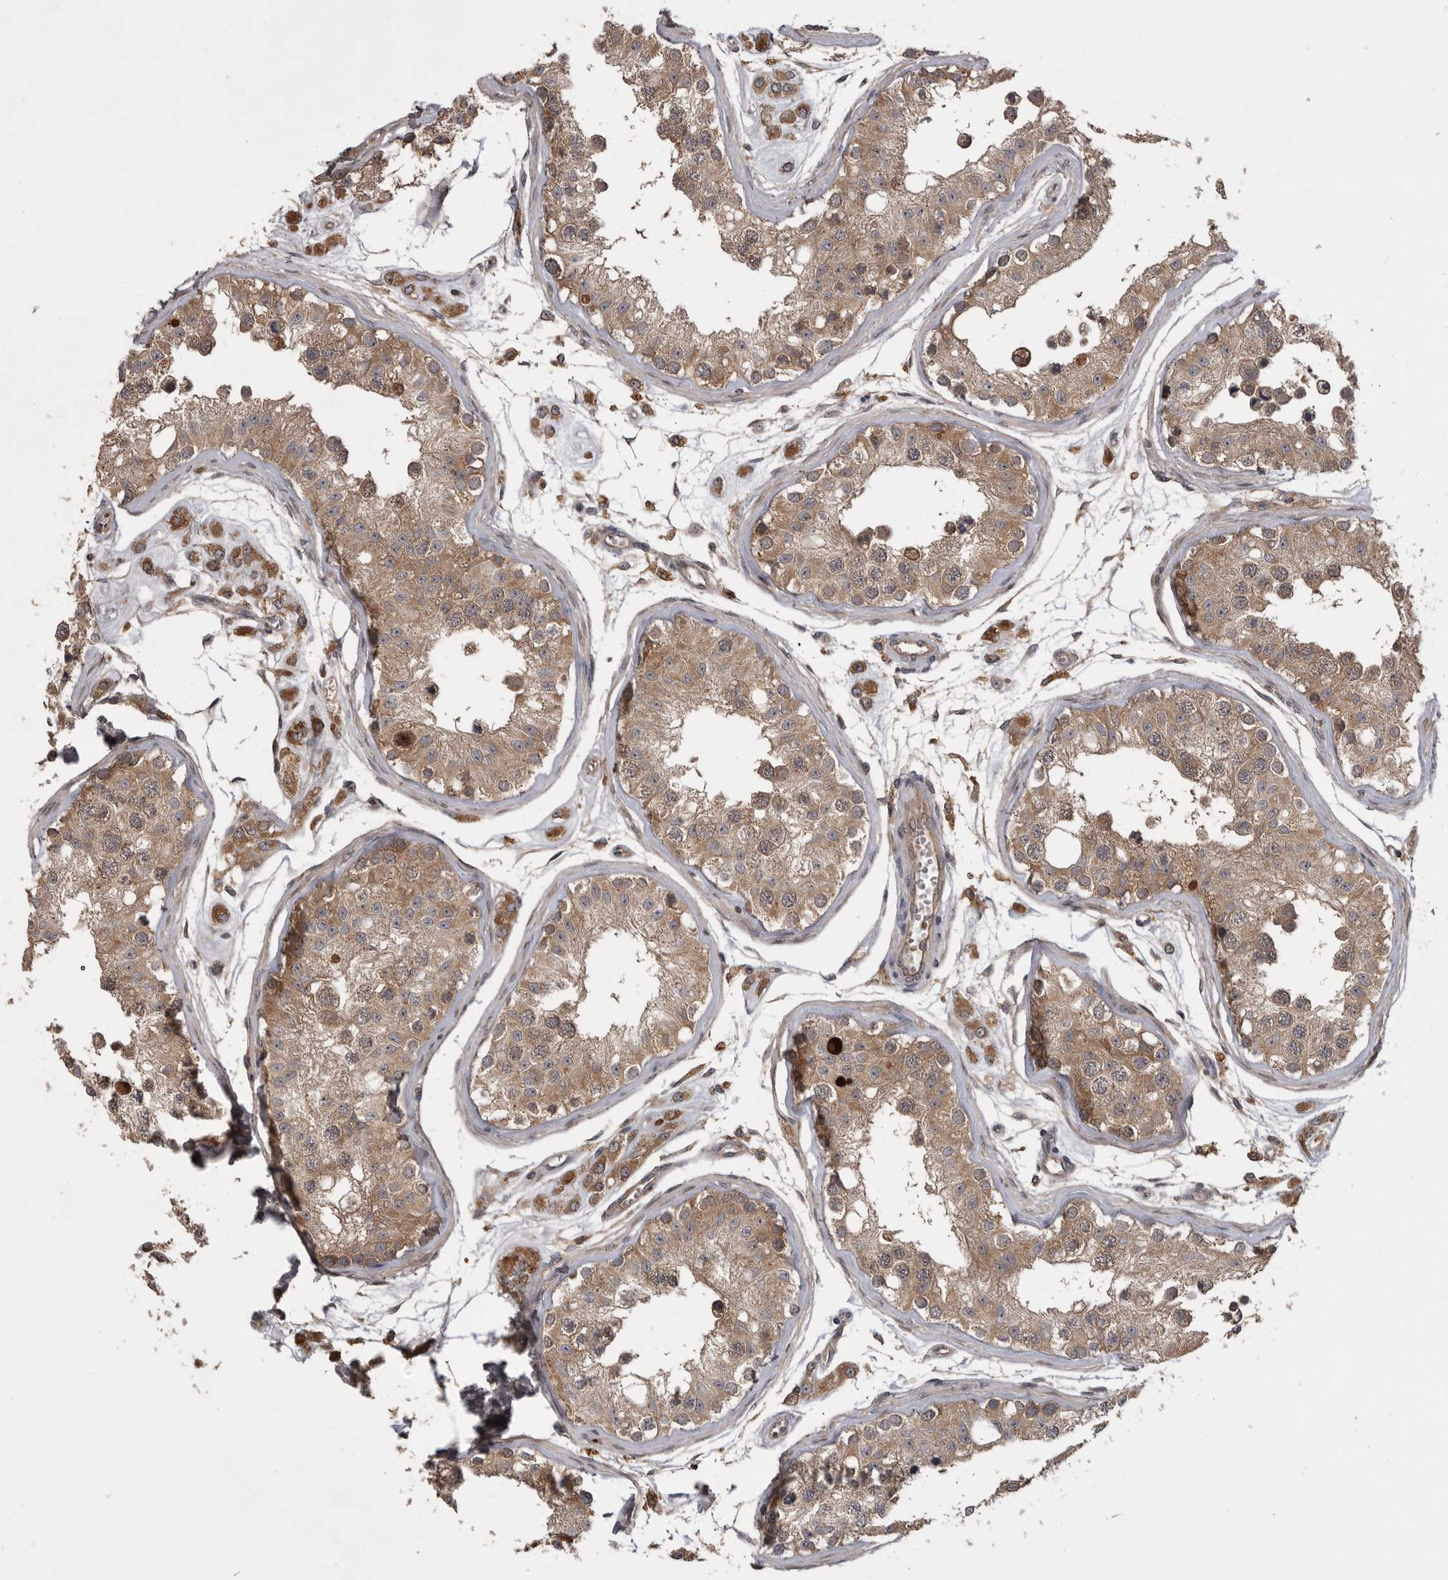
{"staining": {"intensity": "moderate", "quantity": ">75%", "location": "cytoplasmic/membranous"}, "tissue": "testis", "cell_type": "Cells in seminiferous ducts", "image_type": "normal", "snomed": [{"axis": "morphology", "description": "Normal tissue, NOS"}, {"axis": "morphology", "description": "Adenocarcinoma, metastatic, NOS"}, {"axis": "topography", "description": "Testis"}], "caption": "The micrograph displays immunohistochemical staining of benign testis. There is moderate cytoplasmic/membranous expression is identified in about >75% of cells in seminiferous ducts.", "gene": "RAB3GAP2", "patient": {"sex": "male", "age": 26}}